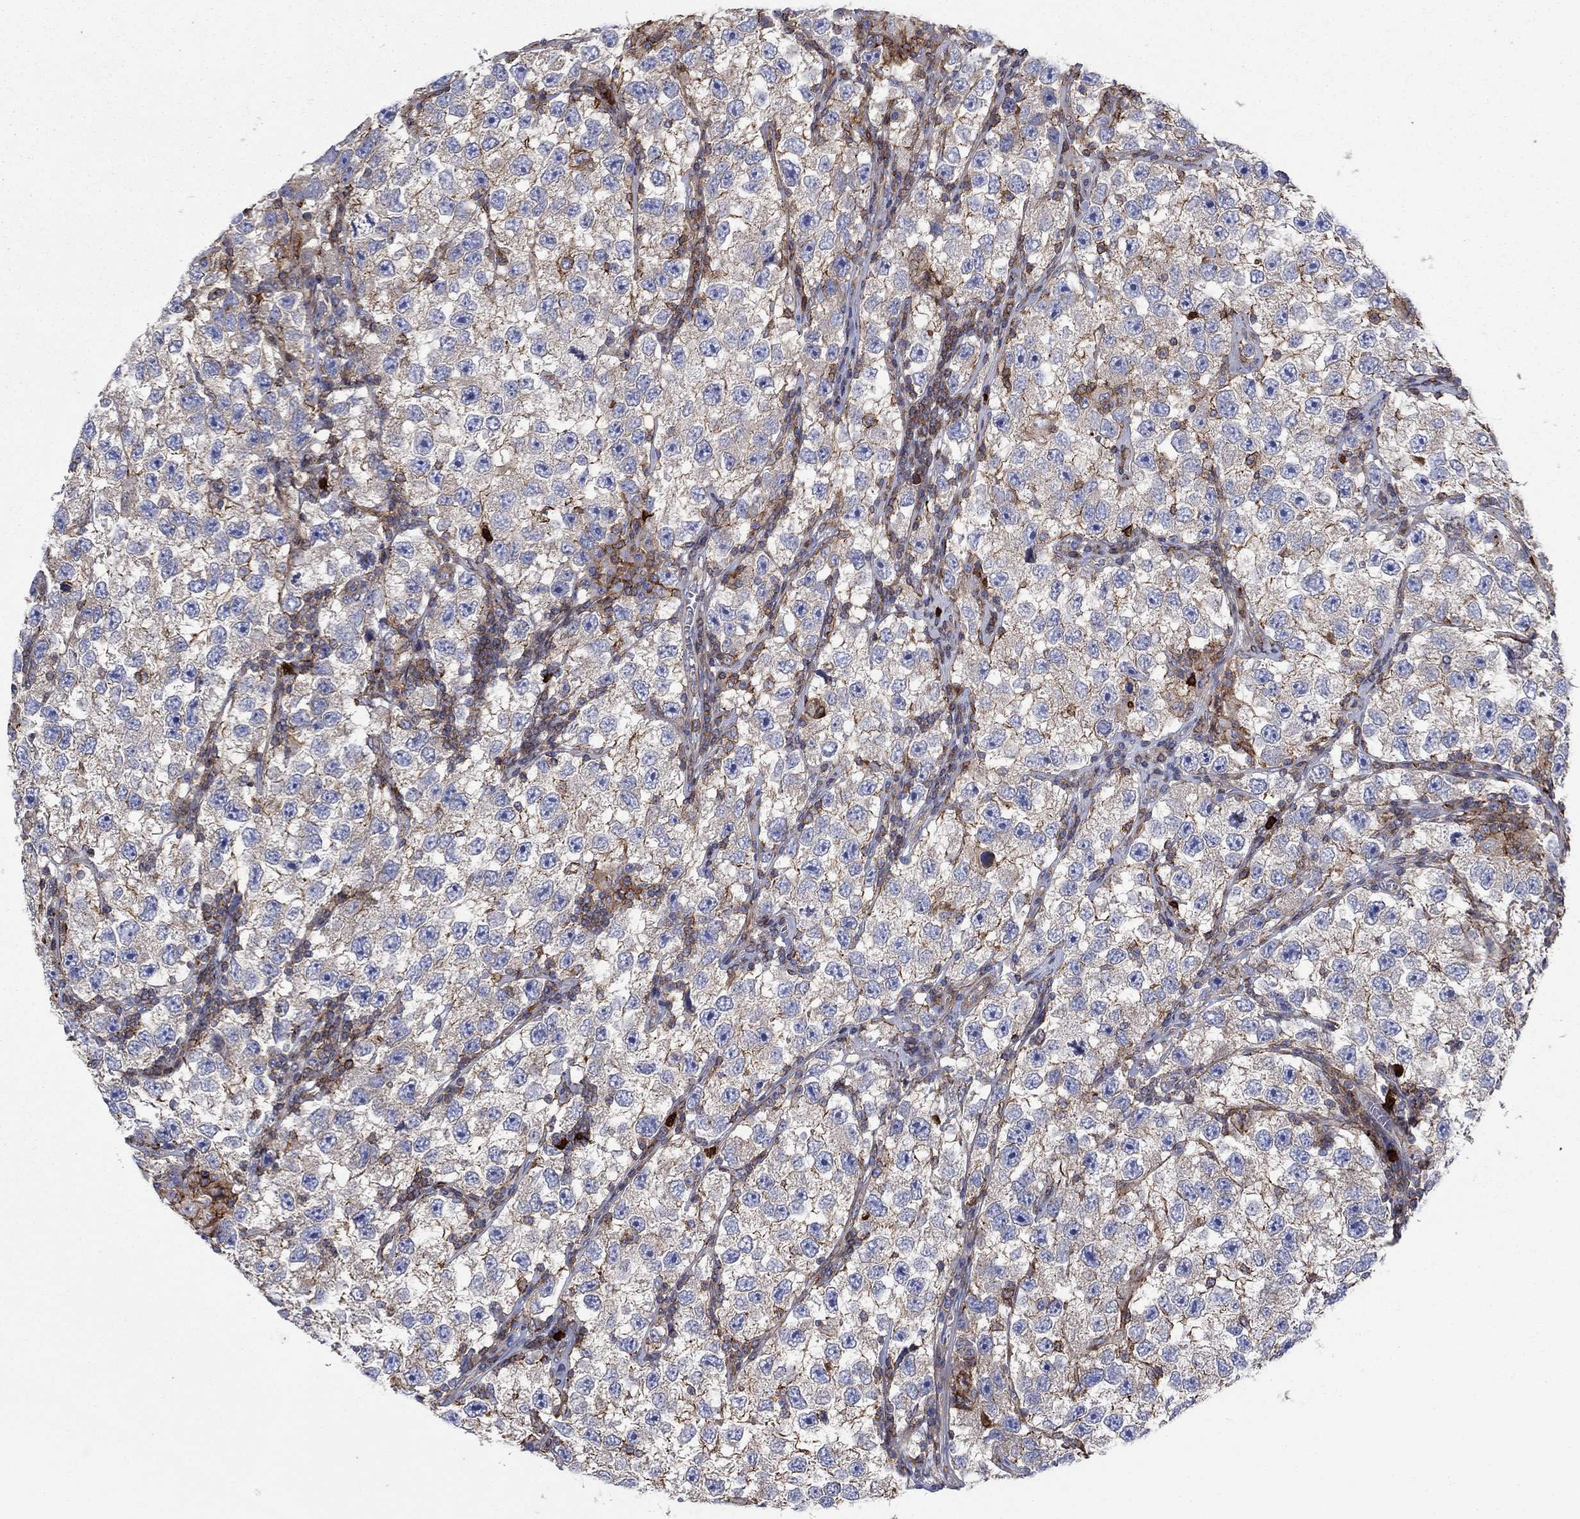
{"staining": {"intensity": "strong", "quantity": "<25%", "location": "cytoplasmic/membranous"}, "tissue": "testis cancer", "cell_type": "Tumor cells", "image_type": "cancer", "snomed": [{"axis": "morphology", "description": "Seminoma, NOS"}, {"axis": "topography", "description": "Testis"}], "caption": "Immunohistochemistry (IHC) micrograph of seminoma (testis) stained for a protein (brown), which exhibits medium levels of strong cytoplasmic/membranous staining in approximately <25% of tumor cells.", "gene": "PAG1", "patient": {"sex": "male", "age": 26}}